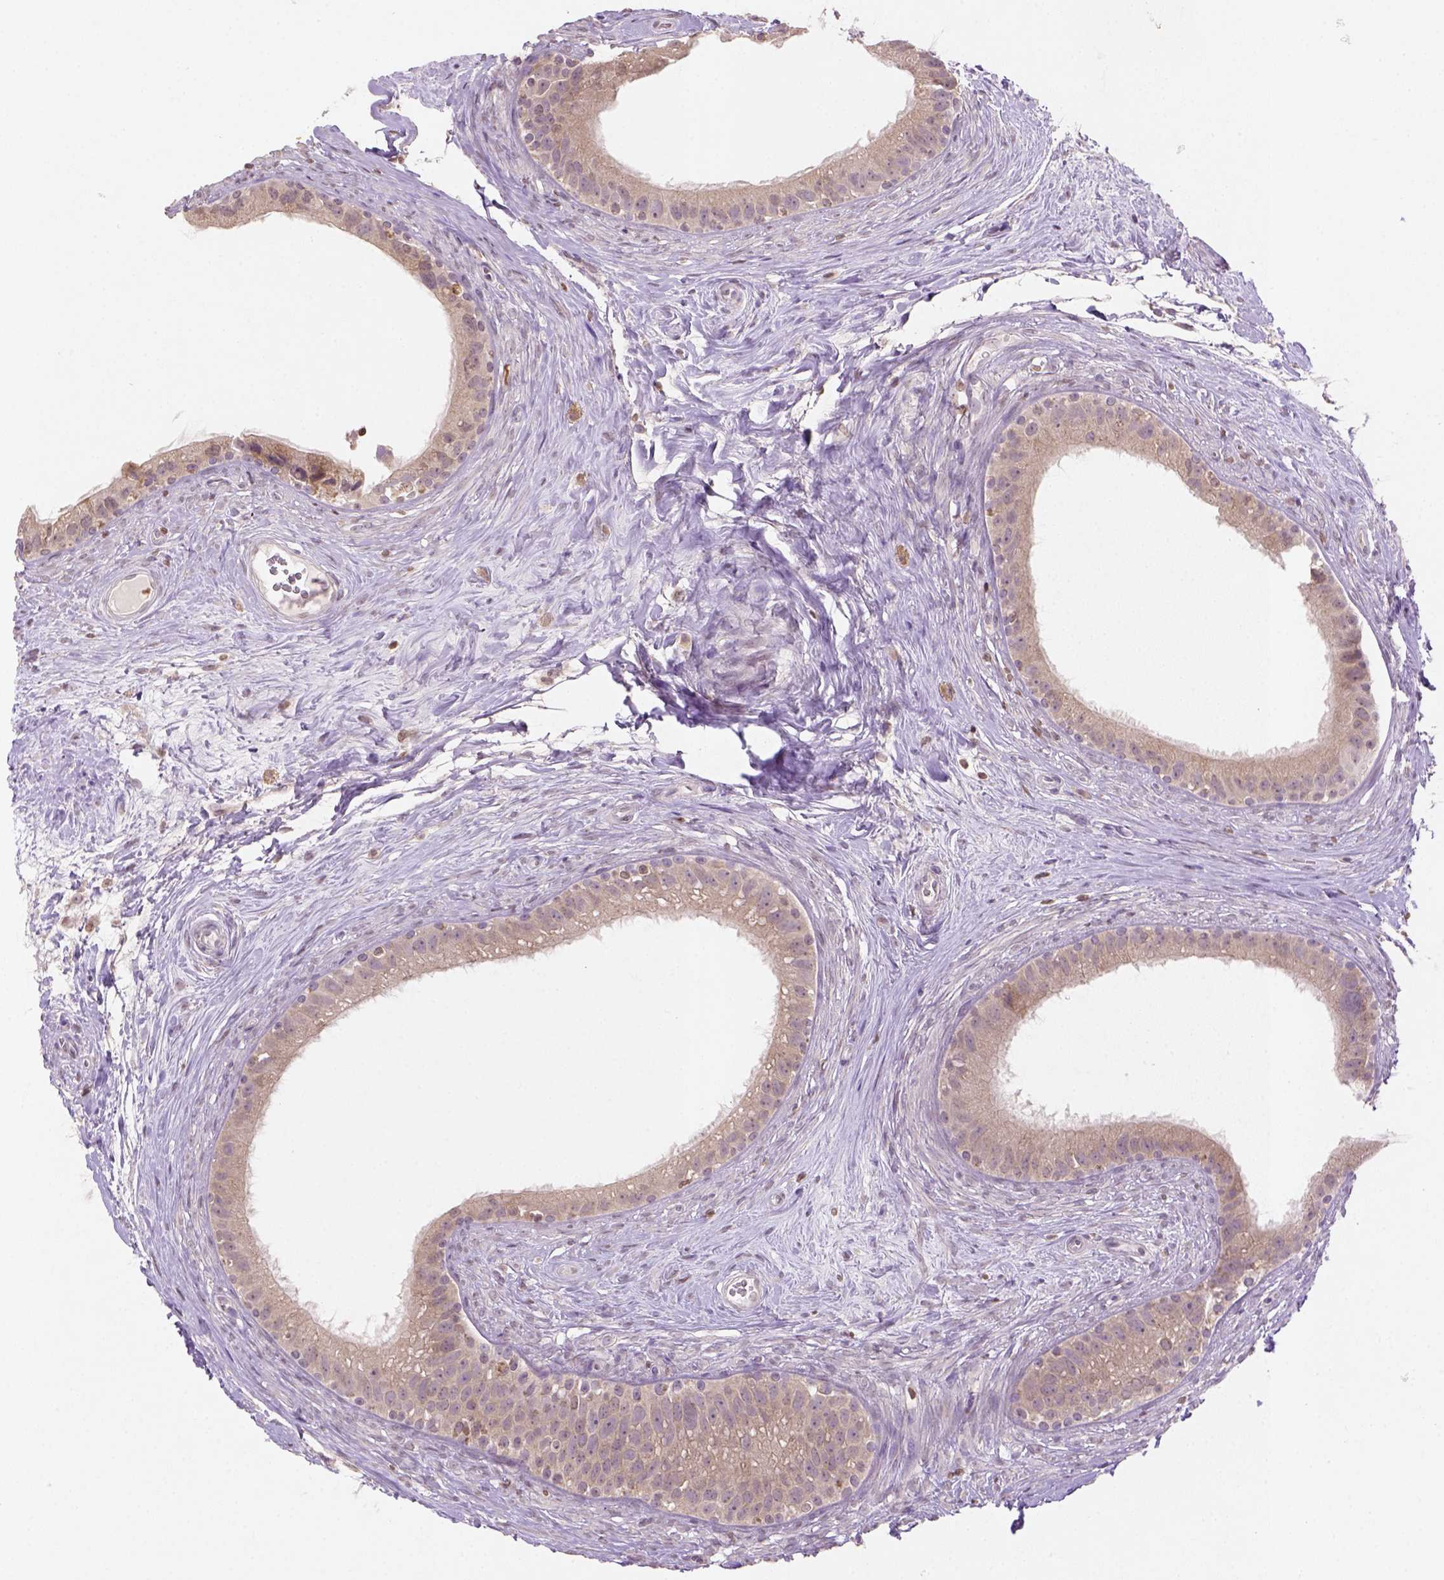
{"staining": {"intensity": "negative", "quantity": "none", "location": "none"}, "tissue": "epididymis", "cell_type": "Glandular cells", "image_type": "normal", "snomed": [{"axis": "morphology", "description": "Normal tissue, NOS"}, {"axis": "topography", "description": "Epididymis"}], "caption": "Epididymis stained for a protein using immunohistochemistry exhibits no expression glandular cells.", "gene": "NUDT3", "patient": {"sex": "male", "age": 59}}